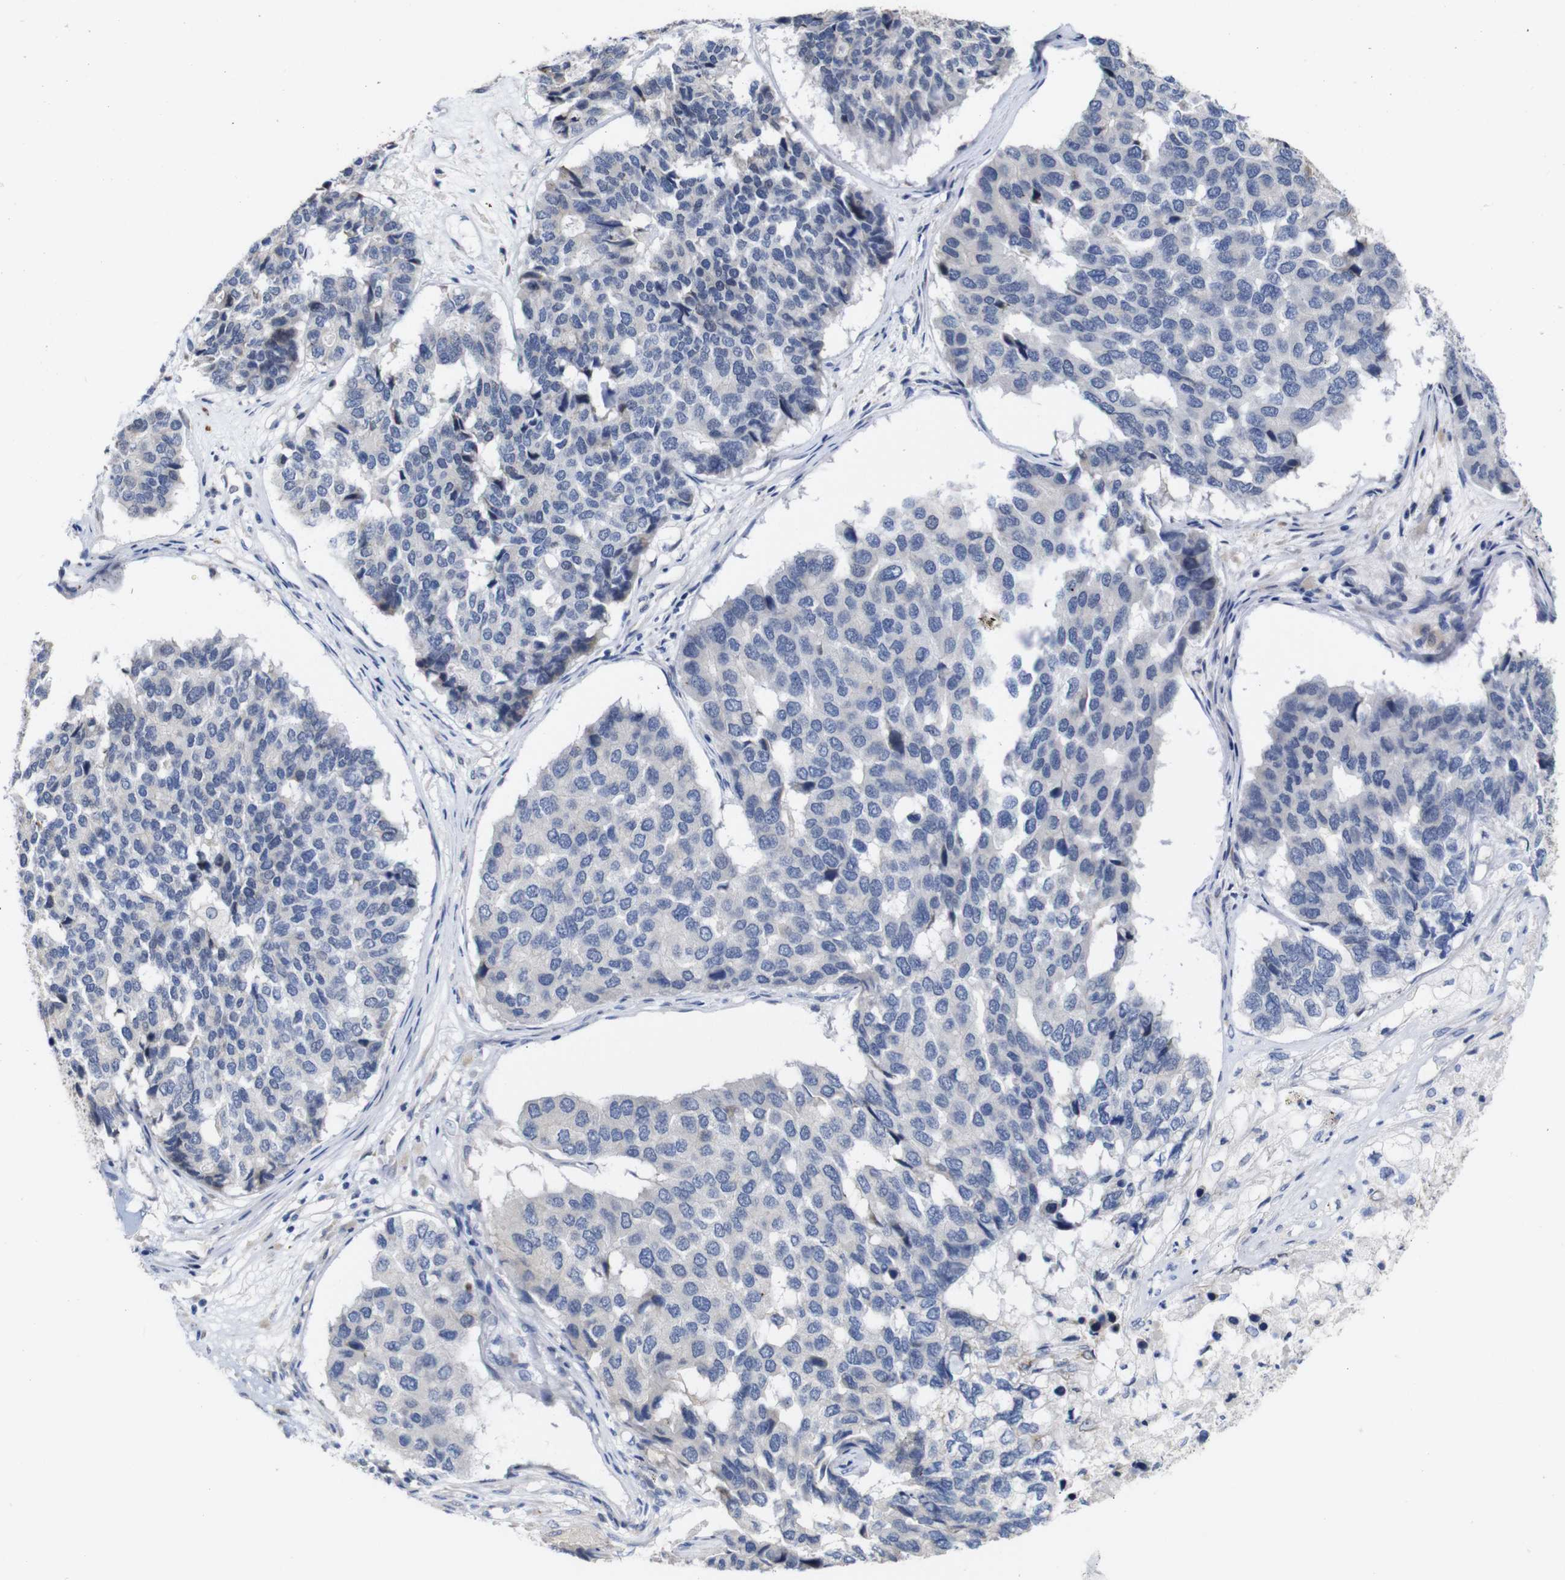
{"staining": {"intensity": "negative", "quantity": "none", "location": "none"}, "tissue": "pancreatic cancer", "cell_type": "Tumor cells", "image_type": "cancer", "snomed": [{"axis": "morphology", "description": "Adenocarcinoma, NOS"}, {"axis": "topography", "description": "Pancreas"}], "caption": "Image shows no protein expression in tumor cells of adenocarcinoma (pancreatic) tissue.", "gene": "TCEAL9", "patient": {"sex": "male", "age": 50}}